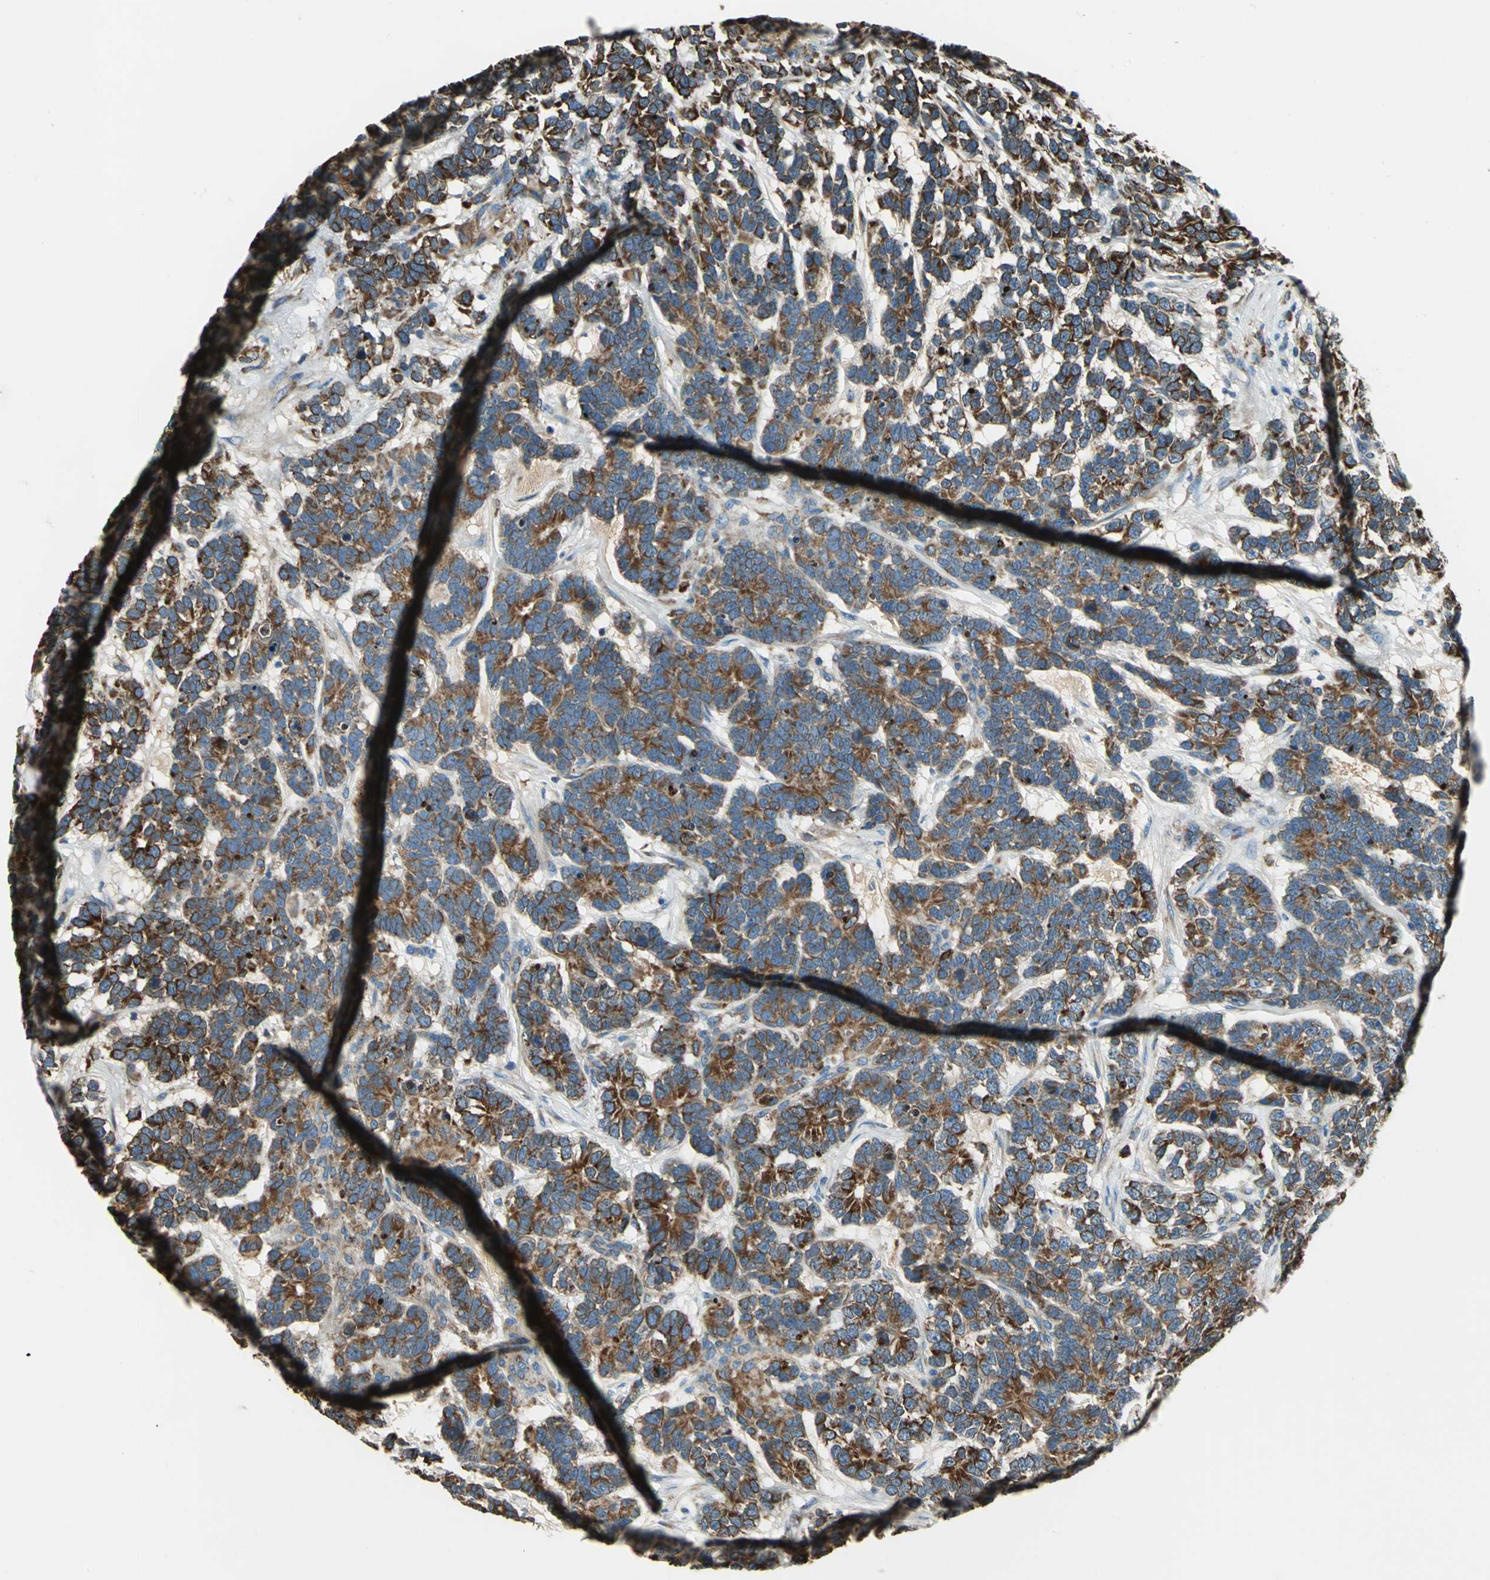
{"staining": {"intensity": "moderate", "quantity": ">75%", "location": "cytoplasmic/membranous"}, "tissue": "testis cancer", "cell_type": "Tumor cells", "image_type": "cancer", "snomed": [{"axis": "morphology", "description": "Carcinoma, Embryonal, NOS"}, {"axis": "topography", "description": "Testis"}], "caption": "Tumor cells reveal medium levels of moderate cytoplasmic/membranous staining in about >75% of cells in testis cancer.", "gene": "PDIA4", "patient": {"sex": "male", "age": 26}}